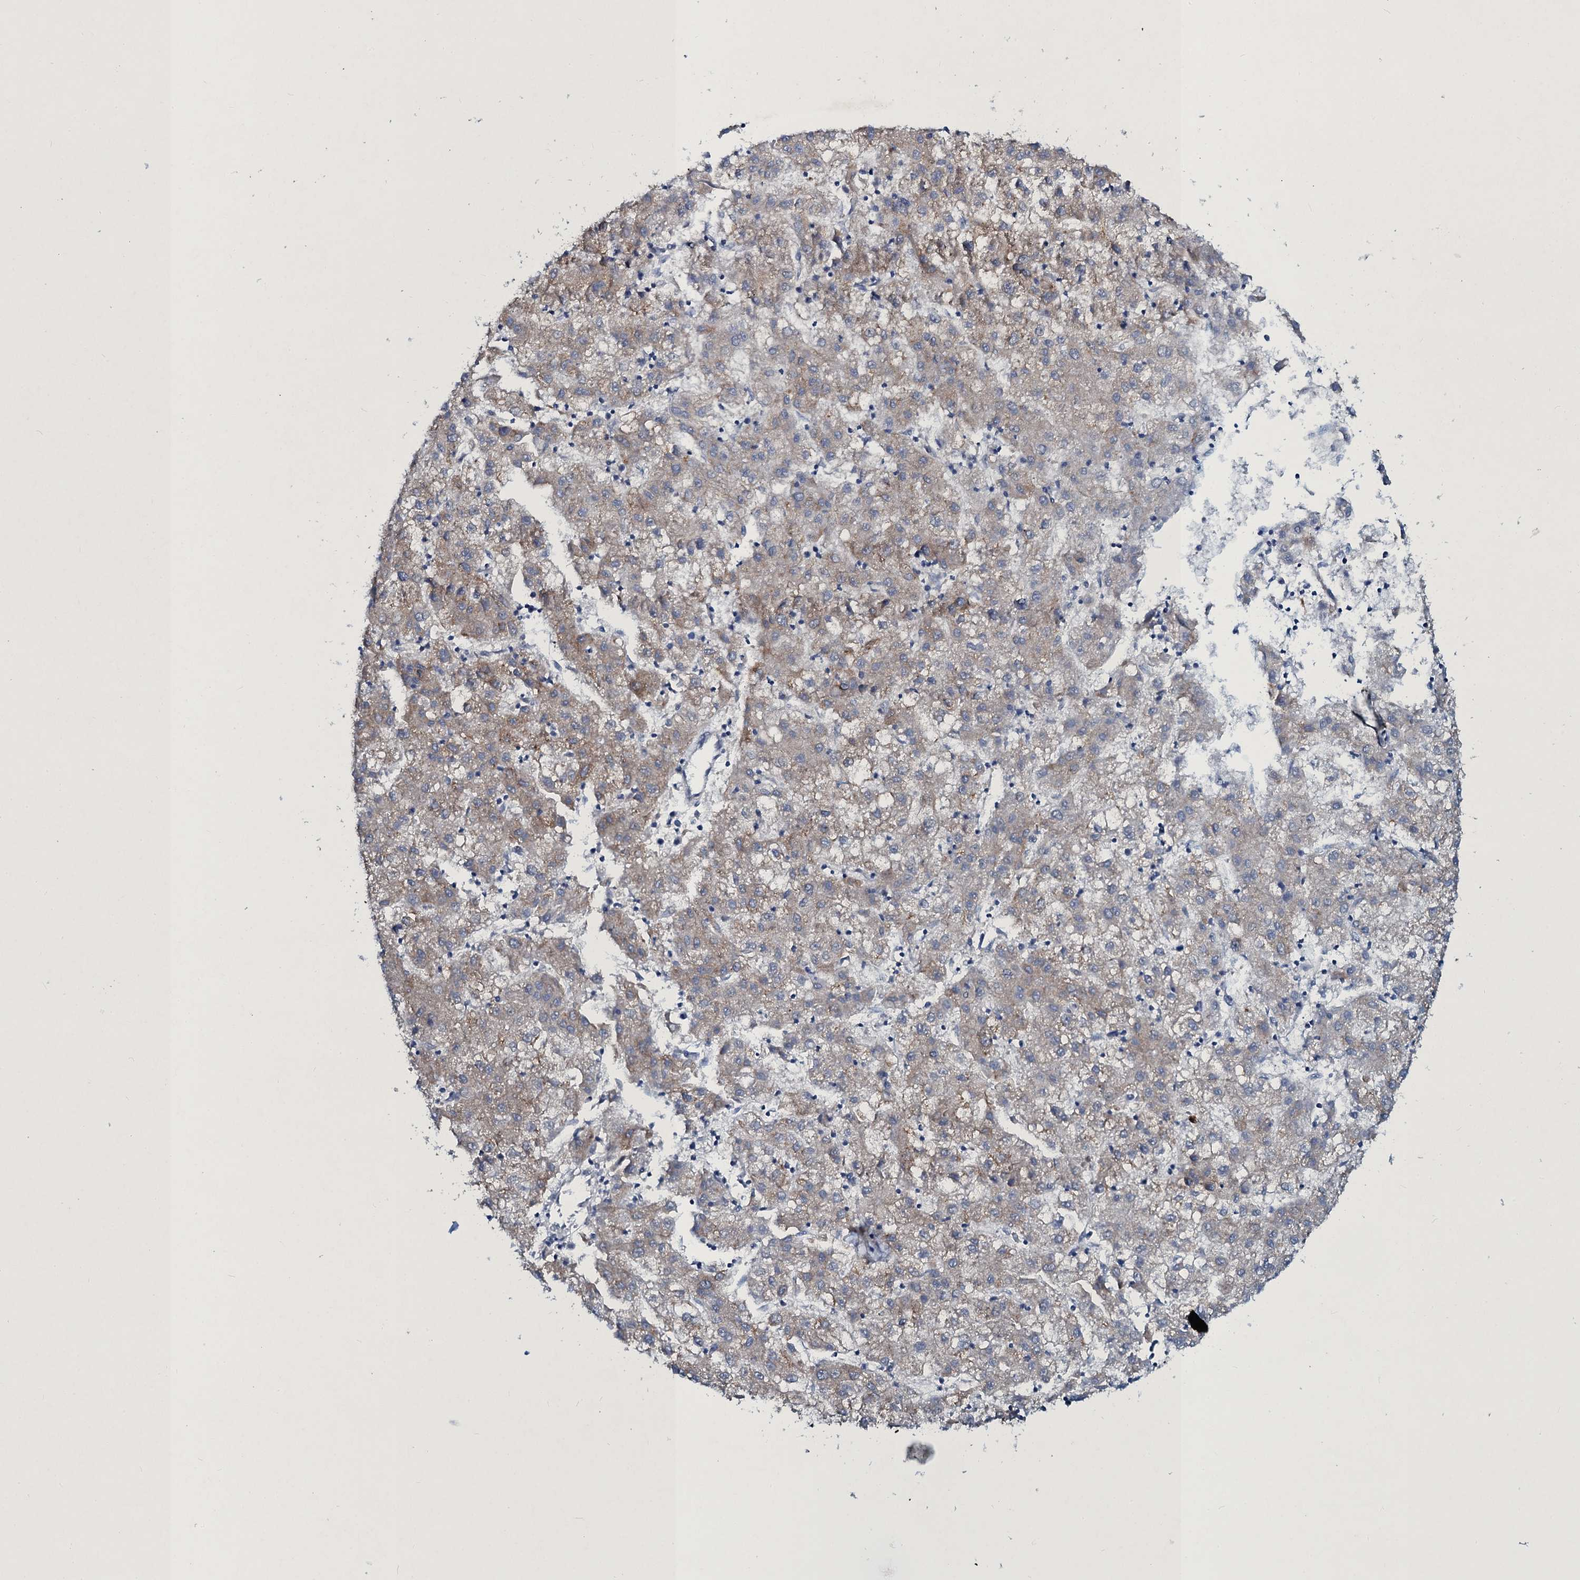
{"staining": {"intensity": "weak", "quantity": "25%-75%", "location": "cytoplasmic/membranous"}, "tissue": "liver cancer", "cell_type": "Tumor cells", "image_type": "cancer", "snomed": [{"axis": "morphology", "description": "Carcinoma, Hepatocellular, NOS"}, {"axis": "topography", "description": "Liver"}], "caption": "A brown stain shows weak cytoplasmic/membranous expression of a protein in liver cancer (hepatocellular carcinoma) tumor cells.", "gene": "TPGS2", "patient": {"sex": "male", "age": 72}}